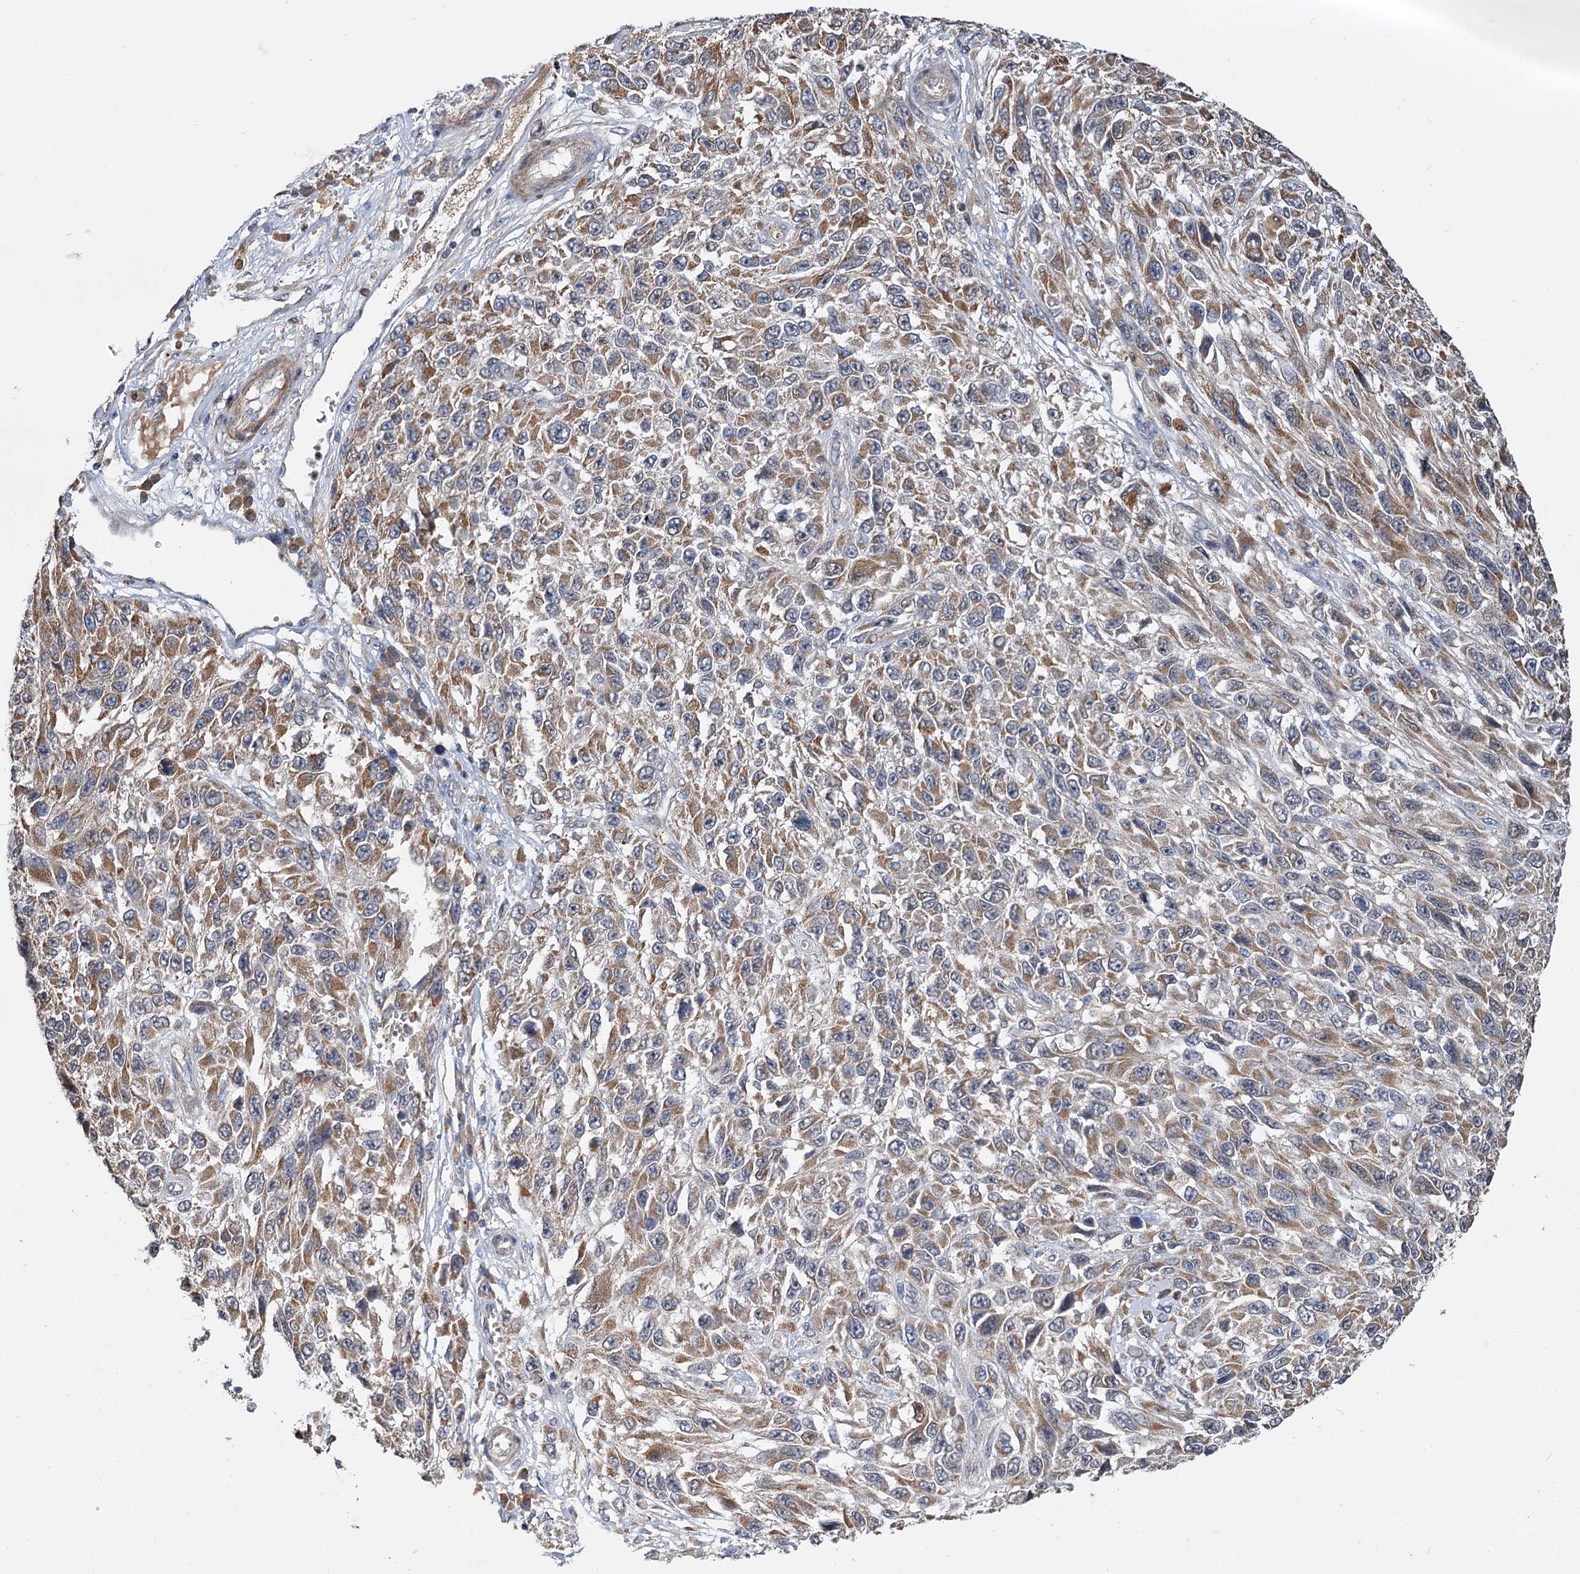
{"staining": {"intensity": "moderate", "quantity": ">75%", "location": "cytoplasmic/membranous"}, "tissue": "melanoma", "cell_type": "Tumor cells", "image_type": "cancer", "snomed": [{"axis": "morphology", "description": "Normal tissue, NOS"}, {"axis": "morphology", "description": "Malignant melanoma, NOS"}, {"axis": "topography", "description": "Skin"}], "caption": "IHC micrograph of melanoma stained for a protein (brown), which shows medium levels of moderate cytoplasmic/membranous staining in approximately >75% of tumor cells.", "gene": "ALKBH7", "patient": {"sex": "female", "age": 96}}